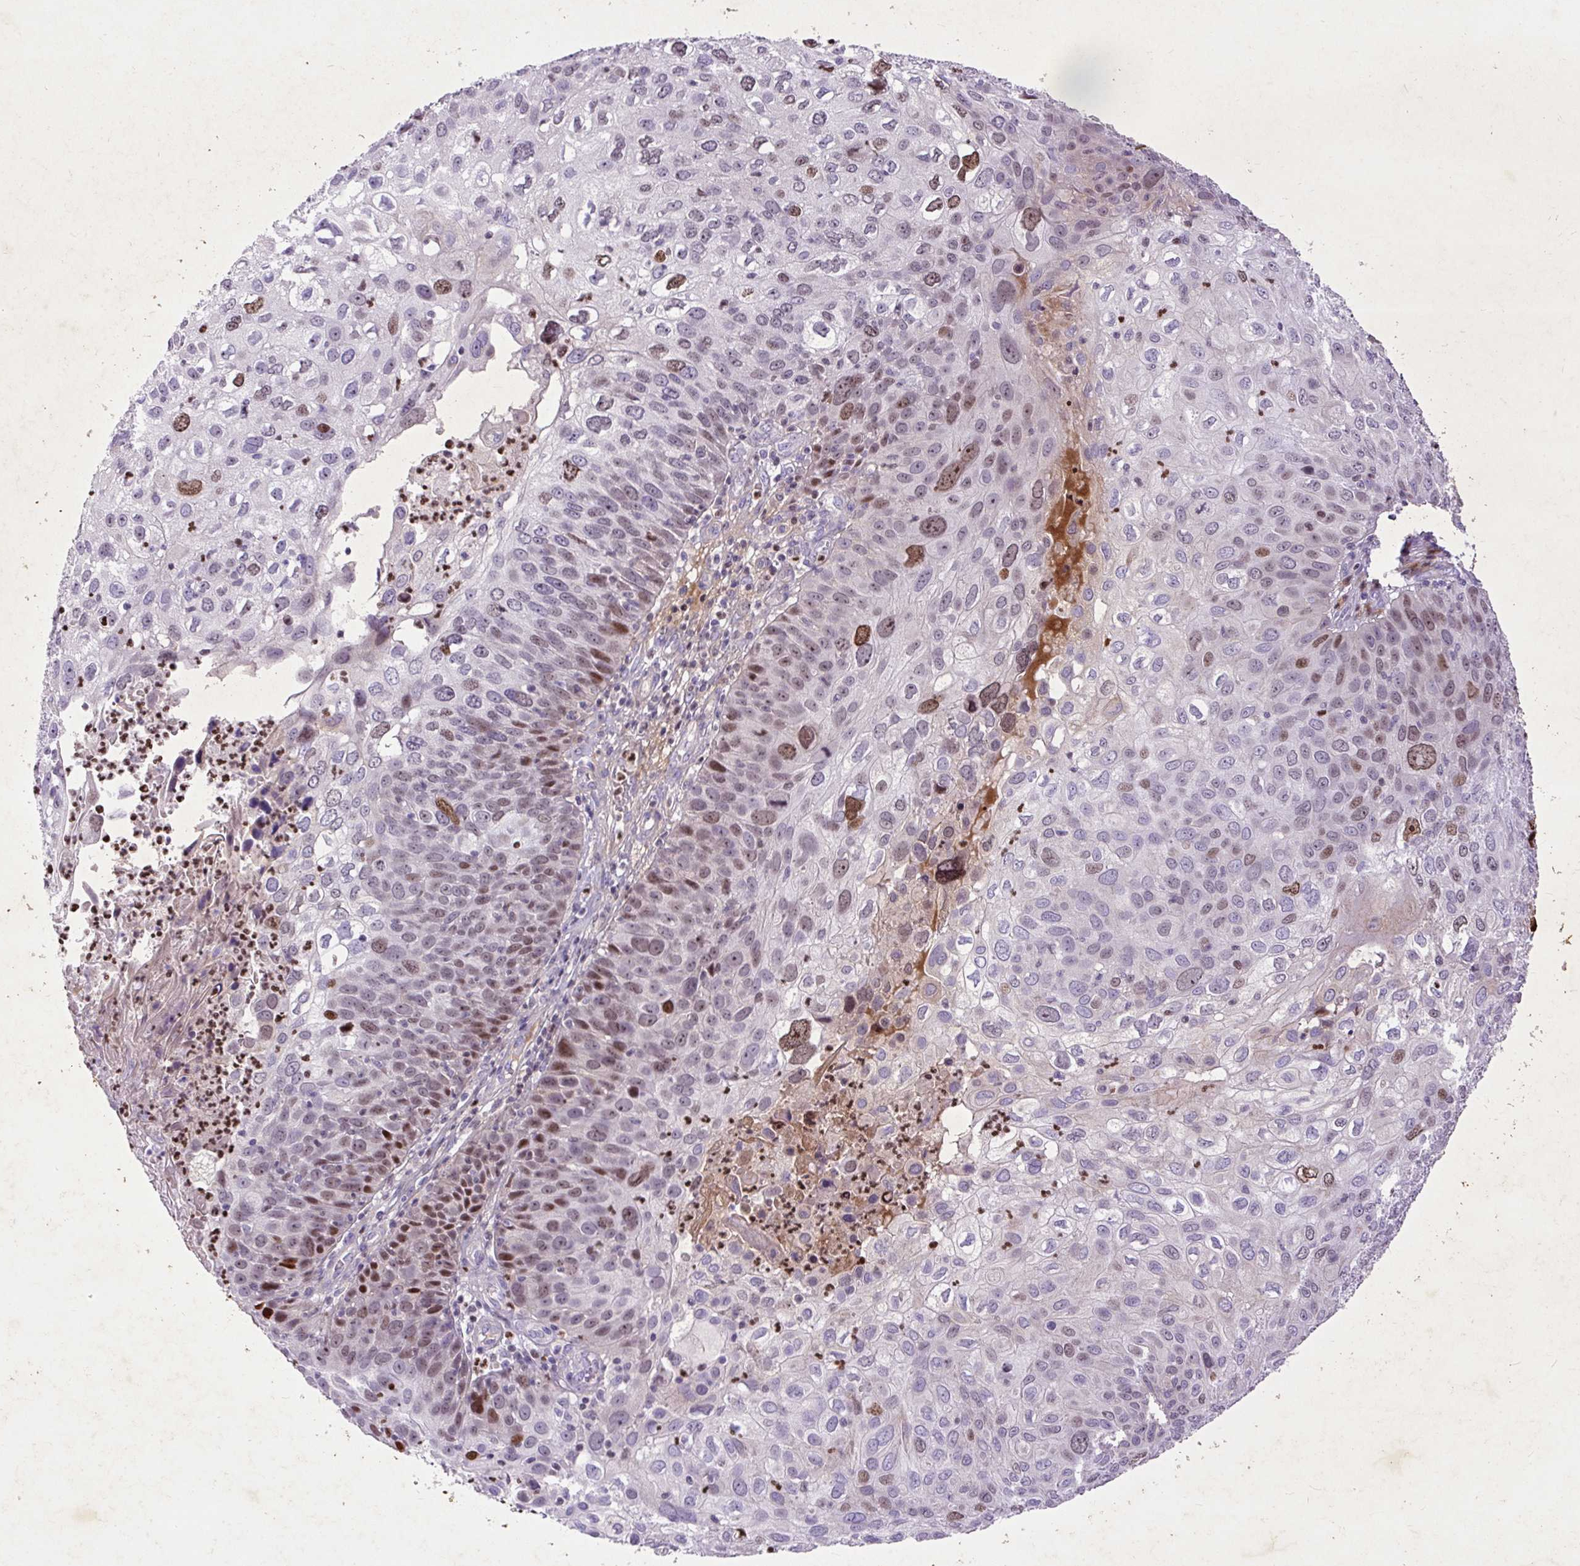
{"staining": {"intensity": "moderate", "quantity": "25%-75%", "location": "nuclear"}, "tissue": "skin cancer", "cell_type": "Tumor cells", "image_type": "cancer", "snomed": [{"axis": "morphology", "description": "Squamous cell carcinoma, NOS"}, {"axis": "topography", "description": "Skin"}], "caption": "DAB immunohistochemical staining of skin cancer exhibits moderate nuclear protein expression in approximately 25%-75% of tumor cells. The protein of interest is stained brown, and the nuclei are stained in blue (DAB IHC with brightfield microscopy, high magnification).", "gene": "SPC24", "patient": {"sex": "male", "age": 87}}